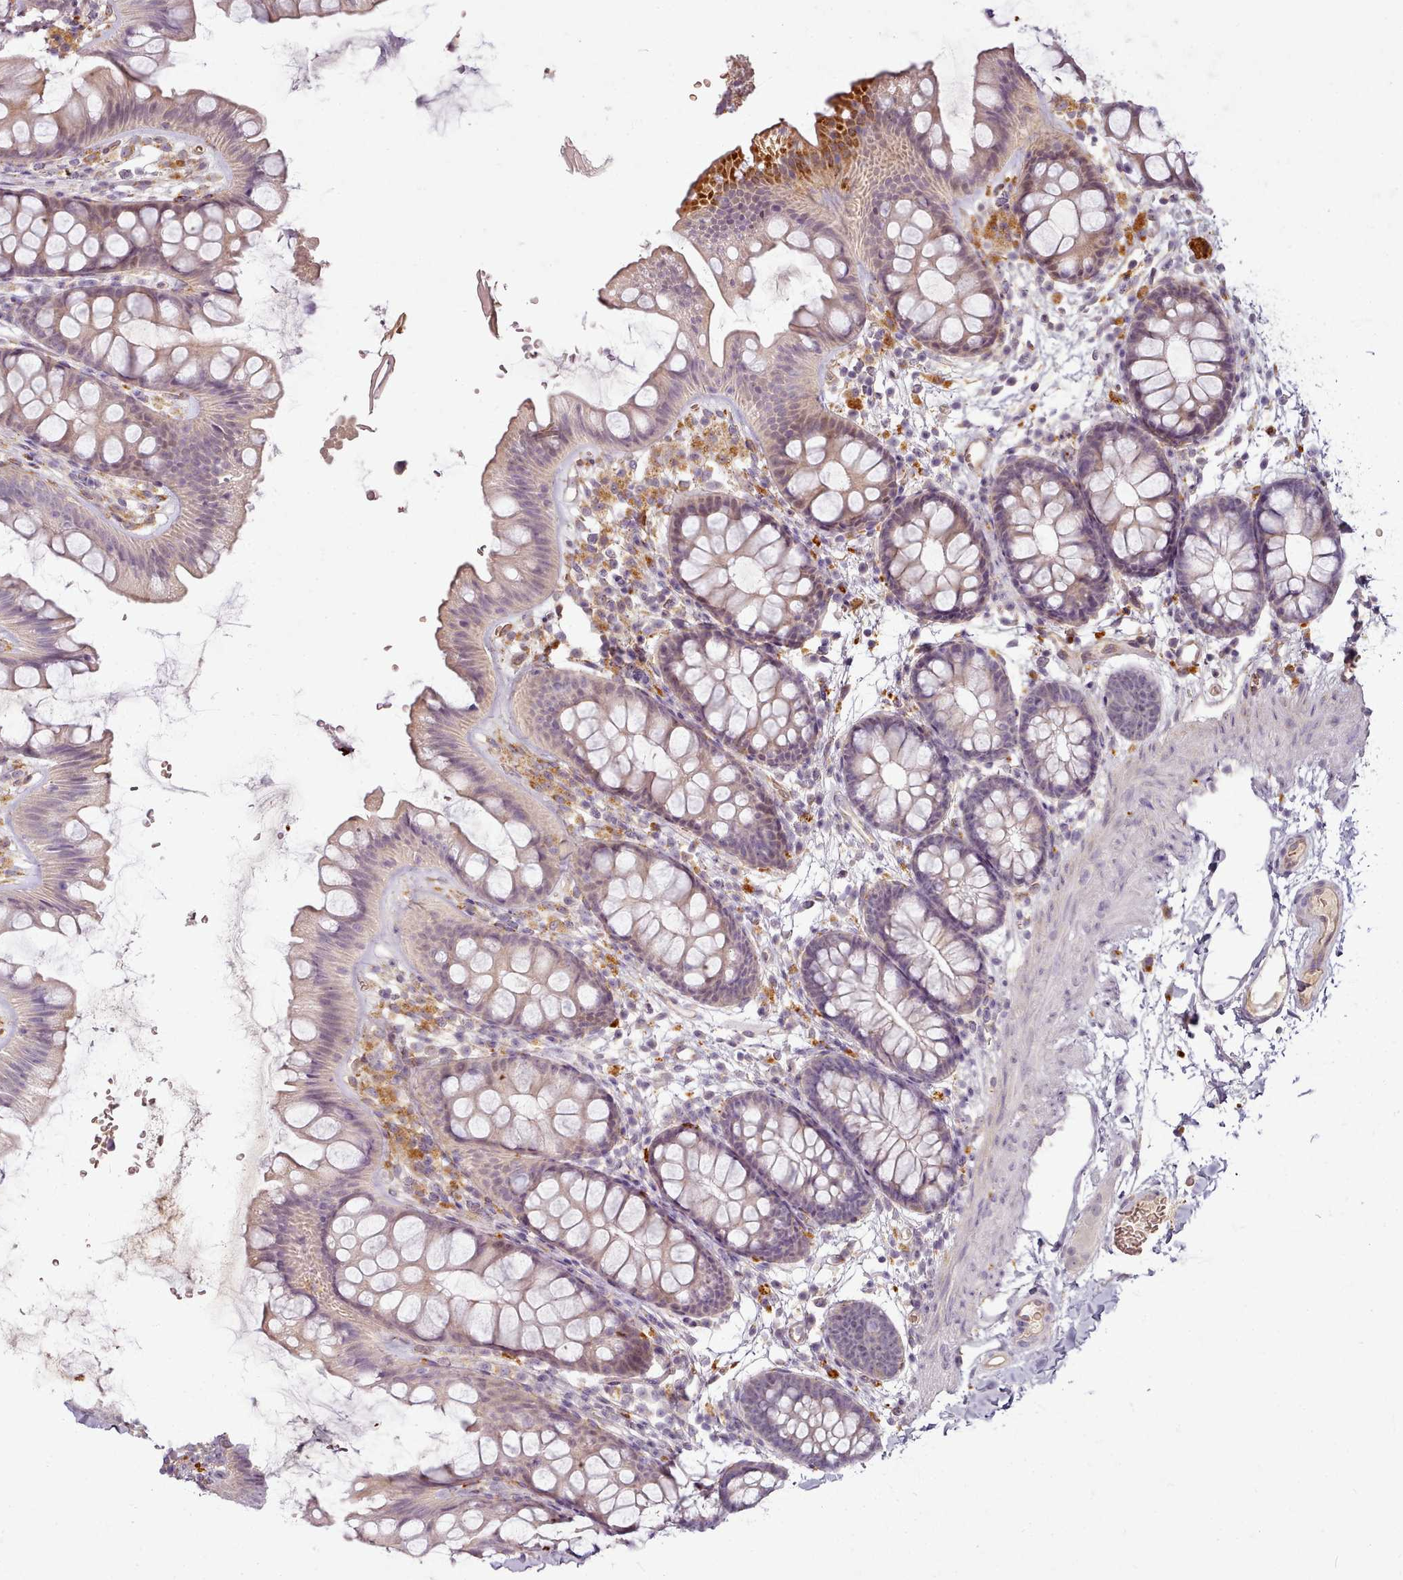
{"staining": {"intensity": "weak", "quantity": "25%-75%", "location": "cytoplasmic/membranous"}, "tissue": "colon", "cell_type": "Endothelial cells", "image_type": "normal", "snomed": [{"axis": "morphology", "description": "Normal tissue, NOS"}, {"axis": "topography", "description": "Colon"}], "caption": "Protein staining exhibits weak cytoplasmic/membranous staining in approximately 25%-75% of endothelial cells in benign colon.", "gene": "C1QTNF5", "patient": {"sex": "female", "age": 62}}